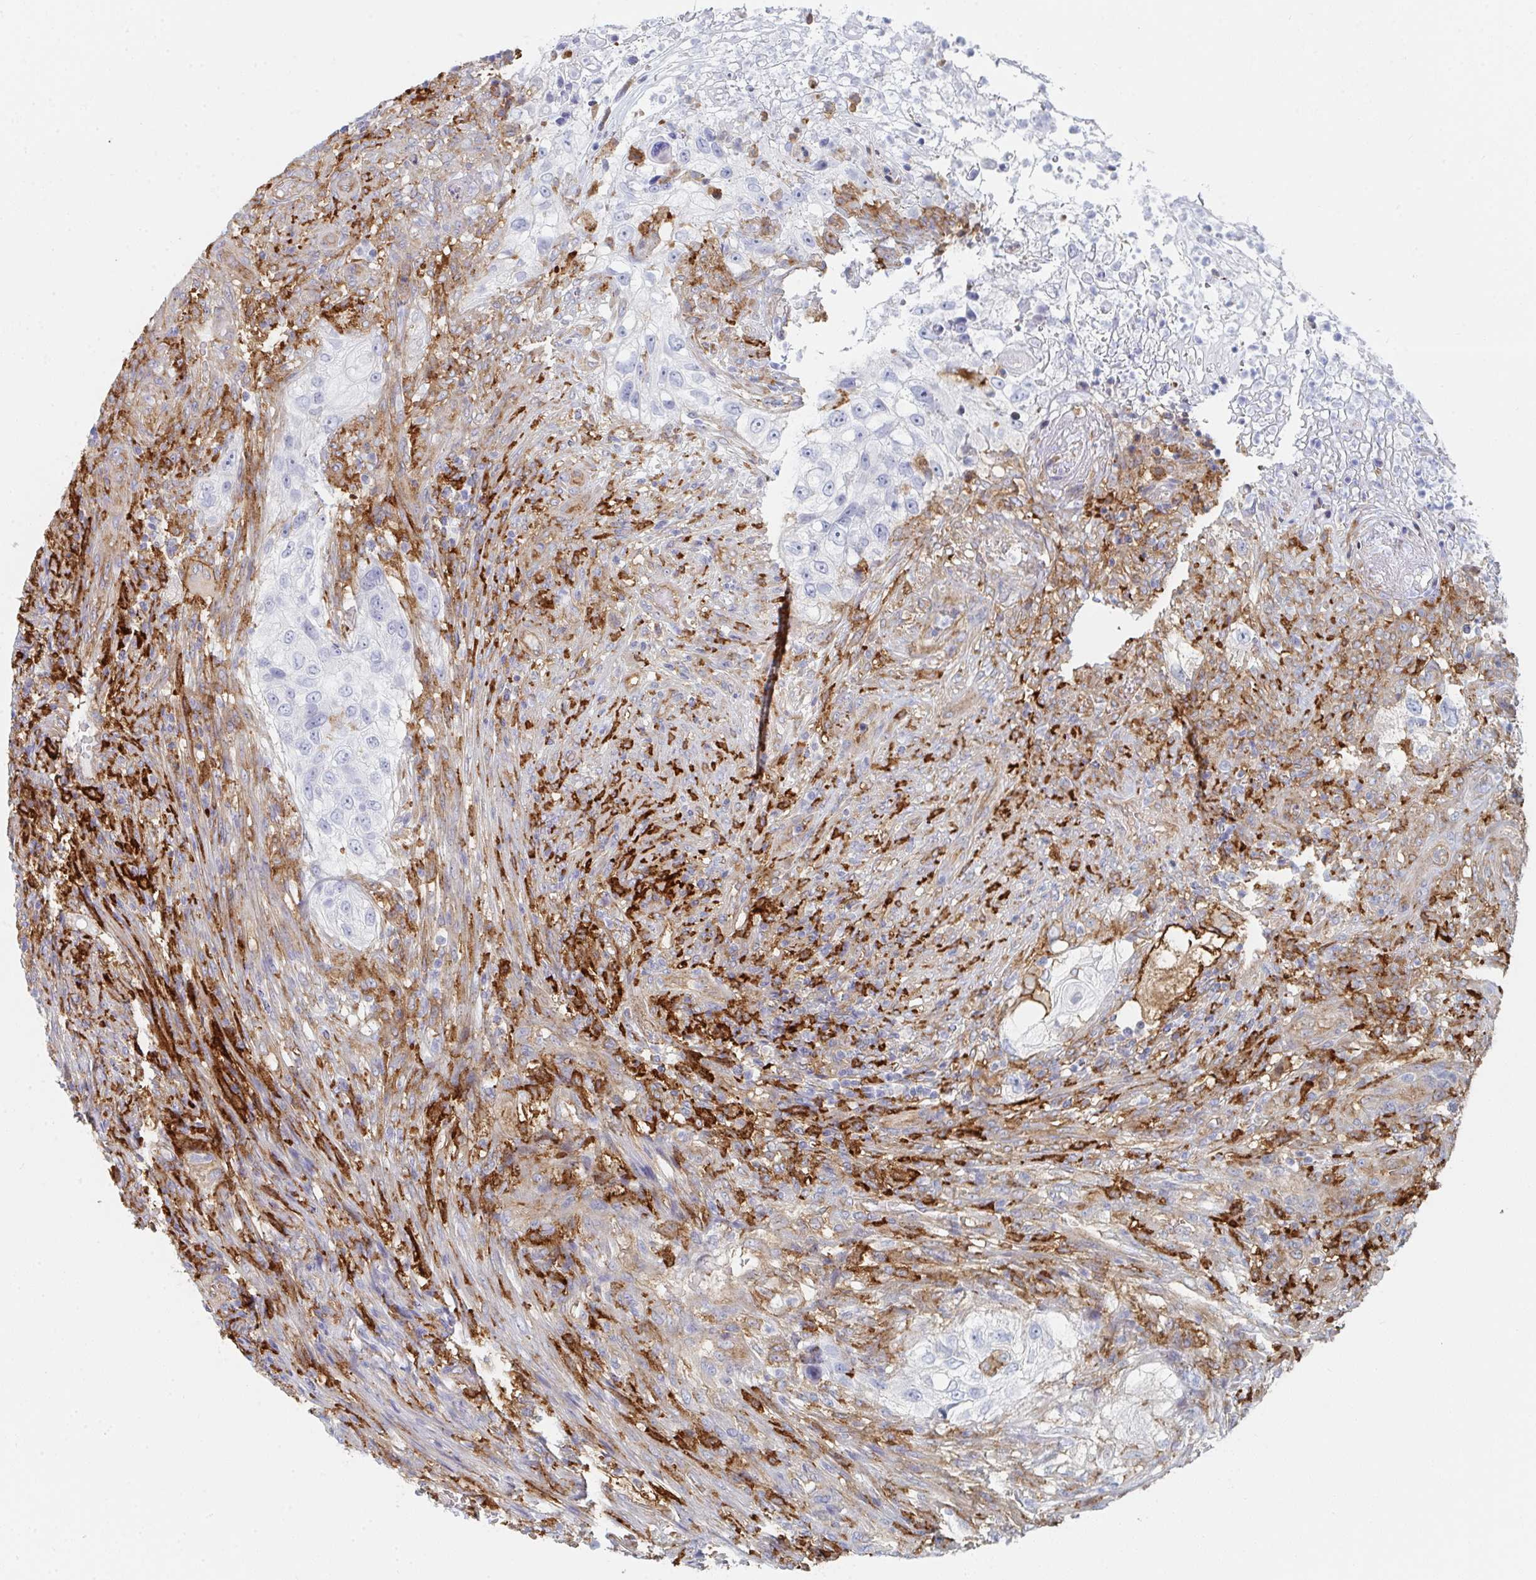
{"staining": {"intensity": "negative", "quantity": "none", "location": "none"}, "tissue": "urothelial cancer", "cell_type": "Tumor cells", "image_type": "cancer", "snomed": [{"axis": "morphology", "description": "Urothelial carcinoma, High grade"}, {"axis": "topography", "description": "Urinary bladder"}], "caption": "Immunohistochemical staining of urothelial cancer displays no significant positivity in tumor cells.", "gene": "DAB2", "patient": {"sex": "female", "age": 60}}